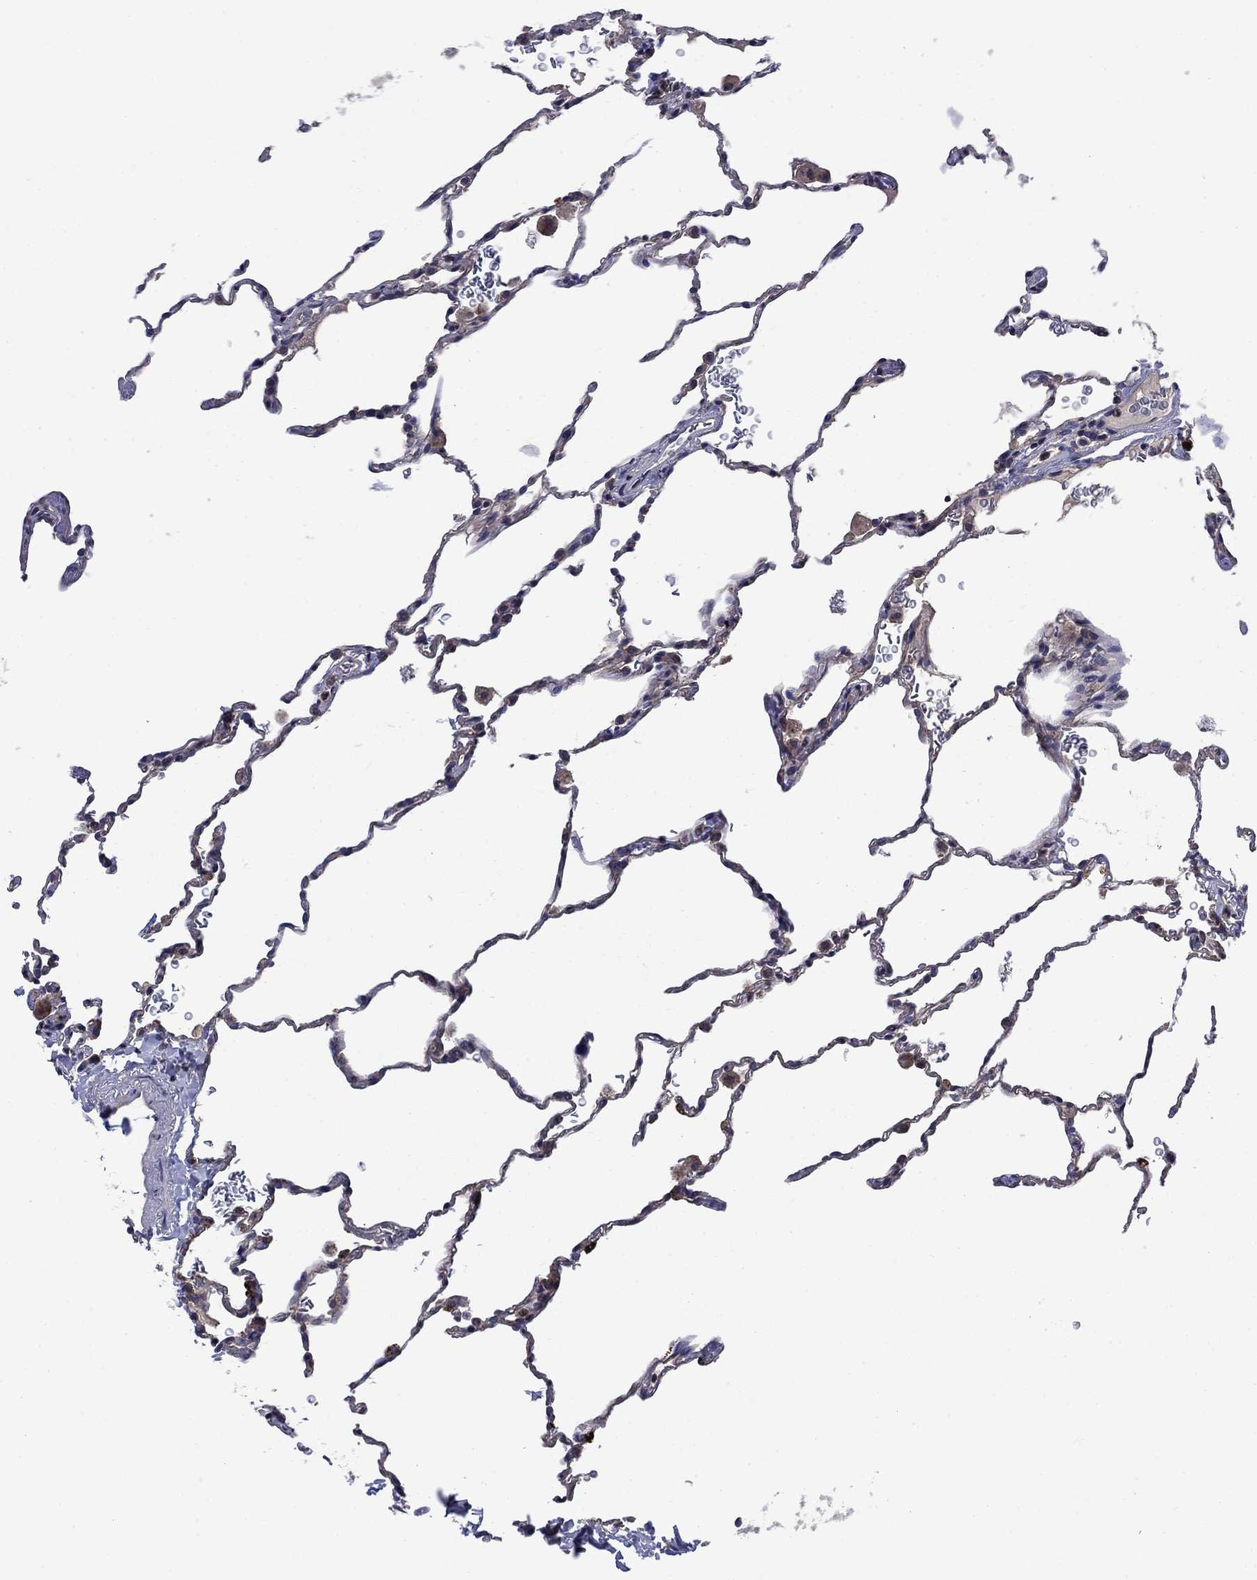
{"staining": {"intensity": "negative", "quantity": "none", "location": "none"}, "tissue": "lung", "cell_type": "Alveolar cells", "image_type": "normal", "snomed": [{"axis": "morphology", "description": "Normal tissue, NOS"}, {"axis": "morphology", "description": "Adenocarcinoma, metastatic, NOS"}, {"axis": "topography", "description": "Lung"}], "caption": "A high-resolution micrograph shows IHC staining of unremarkable lung, which exhibits no significant expression in alveolar cells.", "gene": "KIF22", "patient": {"sex": "male", "age": 45}}